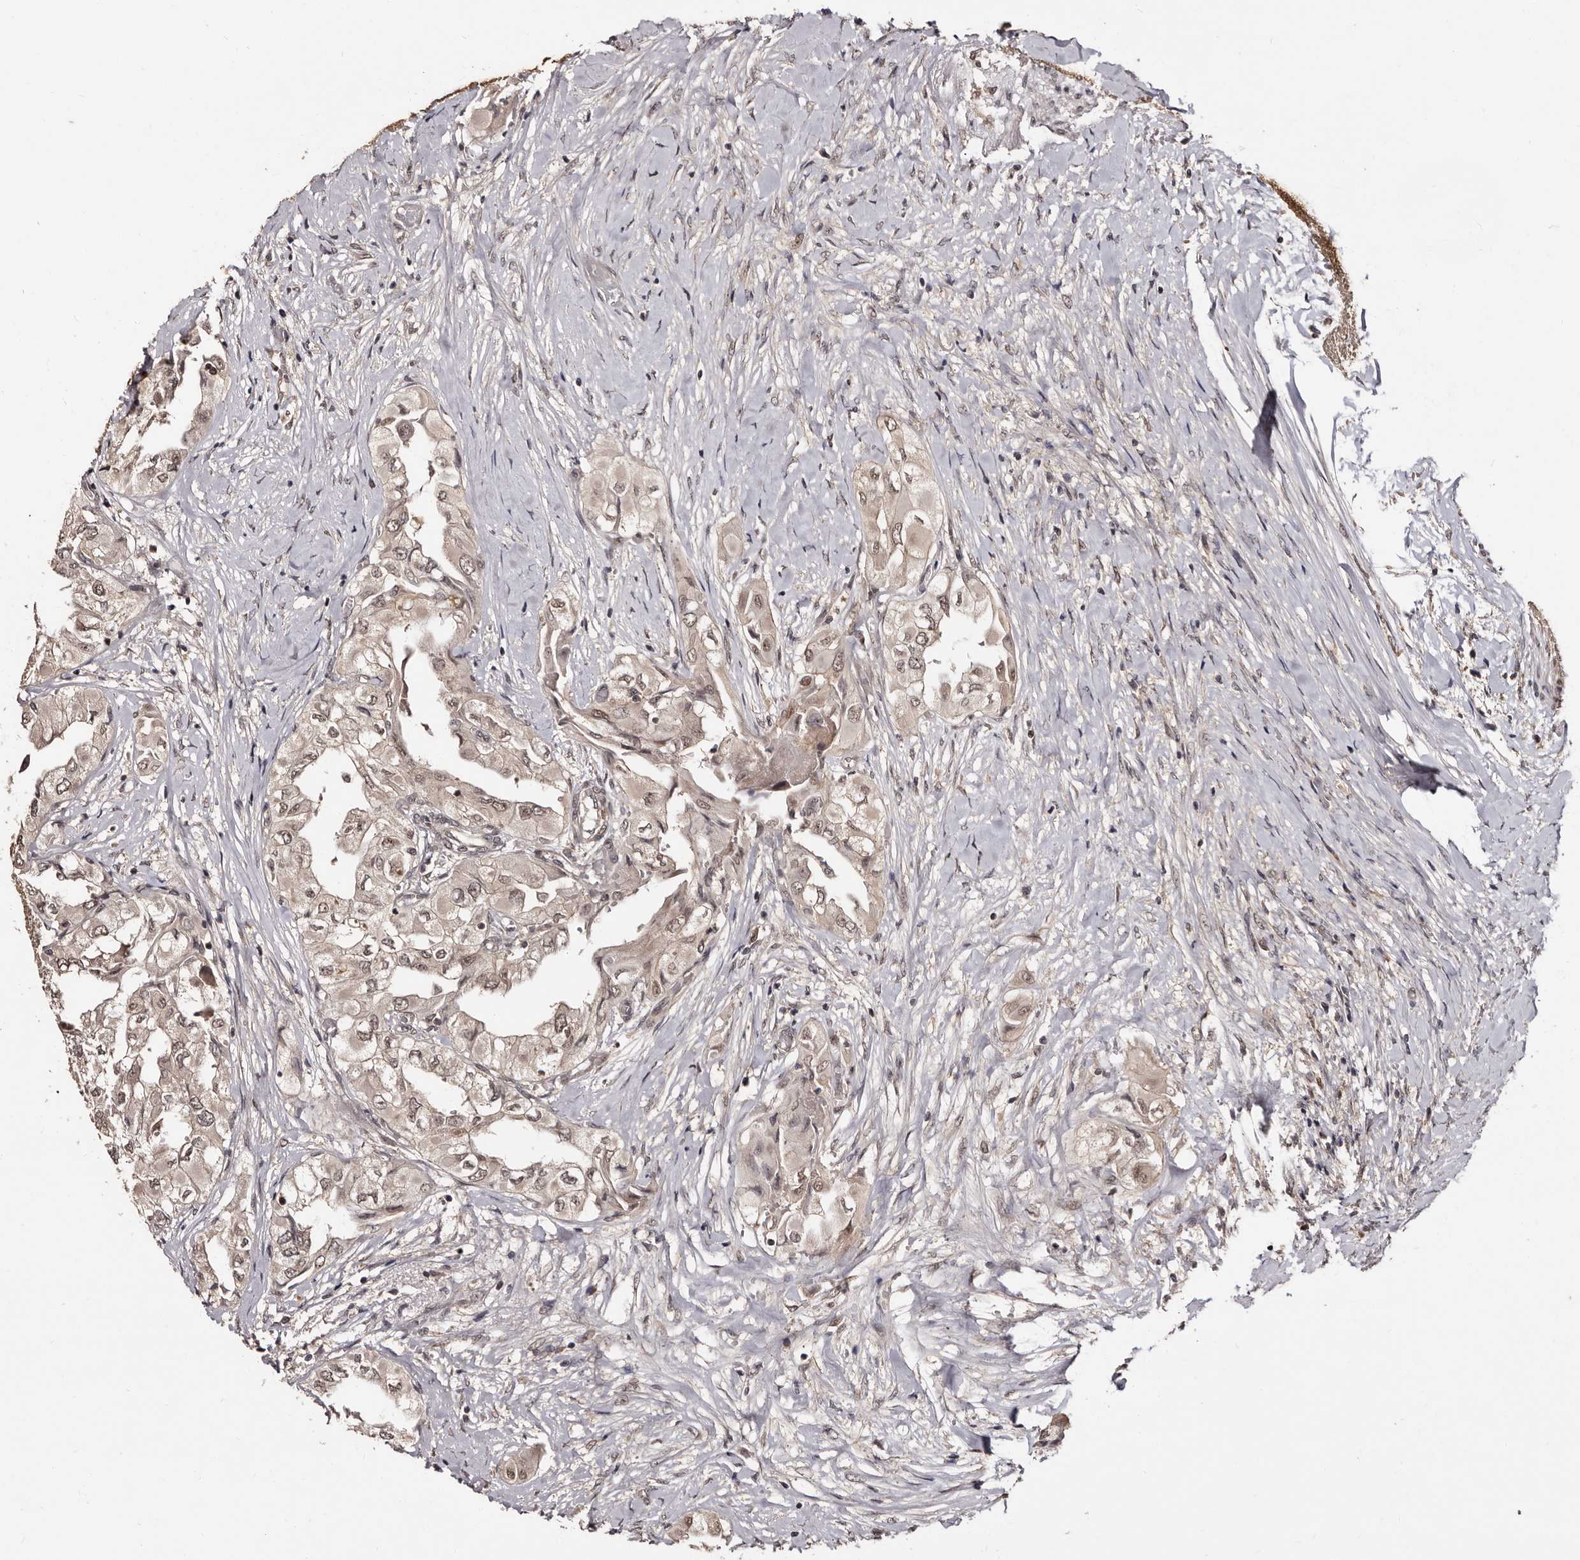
{"staining": {"intensity": "weak", "quantity": ">75%", "location": "cytoplasmic/membranous,nuclear"}, "tissue": "thyroid cancer", "cell_type": "Tumor cells", "image_type": "cancer", "snomed": [{"axis": "morphology", "description": "Papillary adenocarcinoma, NOS"}, {"axis": "topography", "description": "Thyroid gland"}], "caption": "Papillary adenocarcinoma (thyroid) stained with a brown dye demonstrates weak cytoplasmic/membranous and nuclear positive staining in approximately >75% of tumor cells.", "gene": "TBC1D22B", "patient": {"sex": "female", "age": 59}}